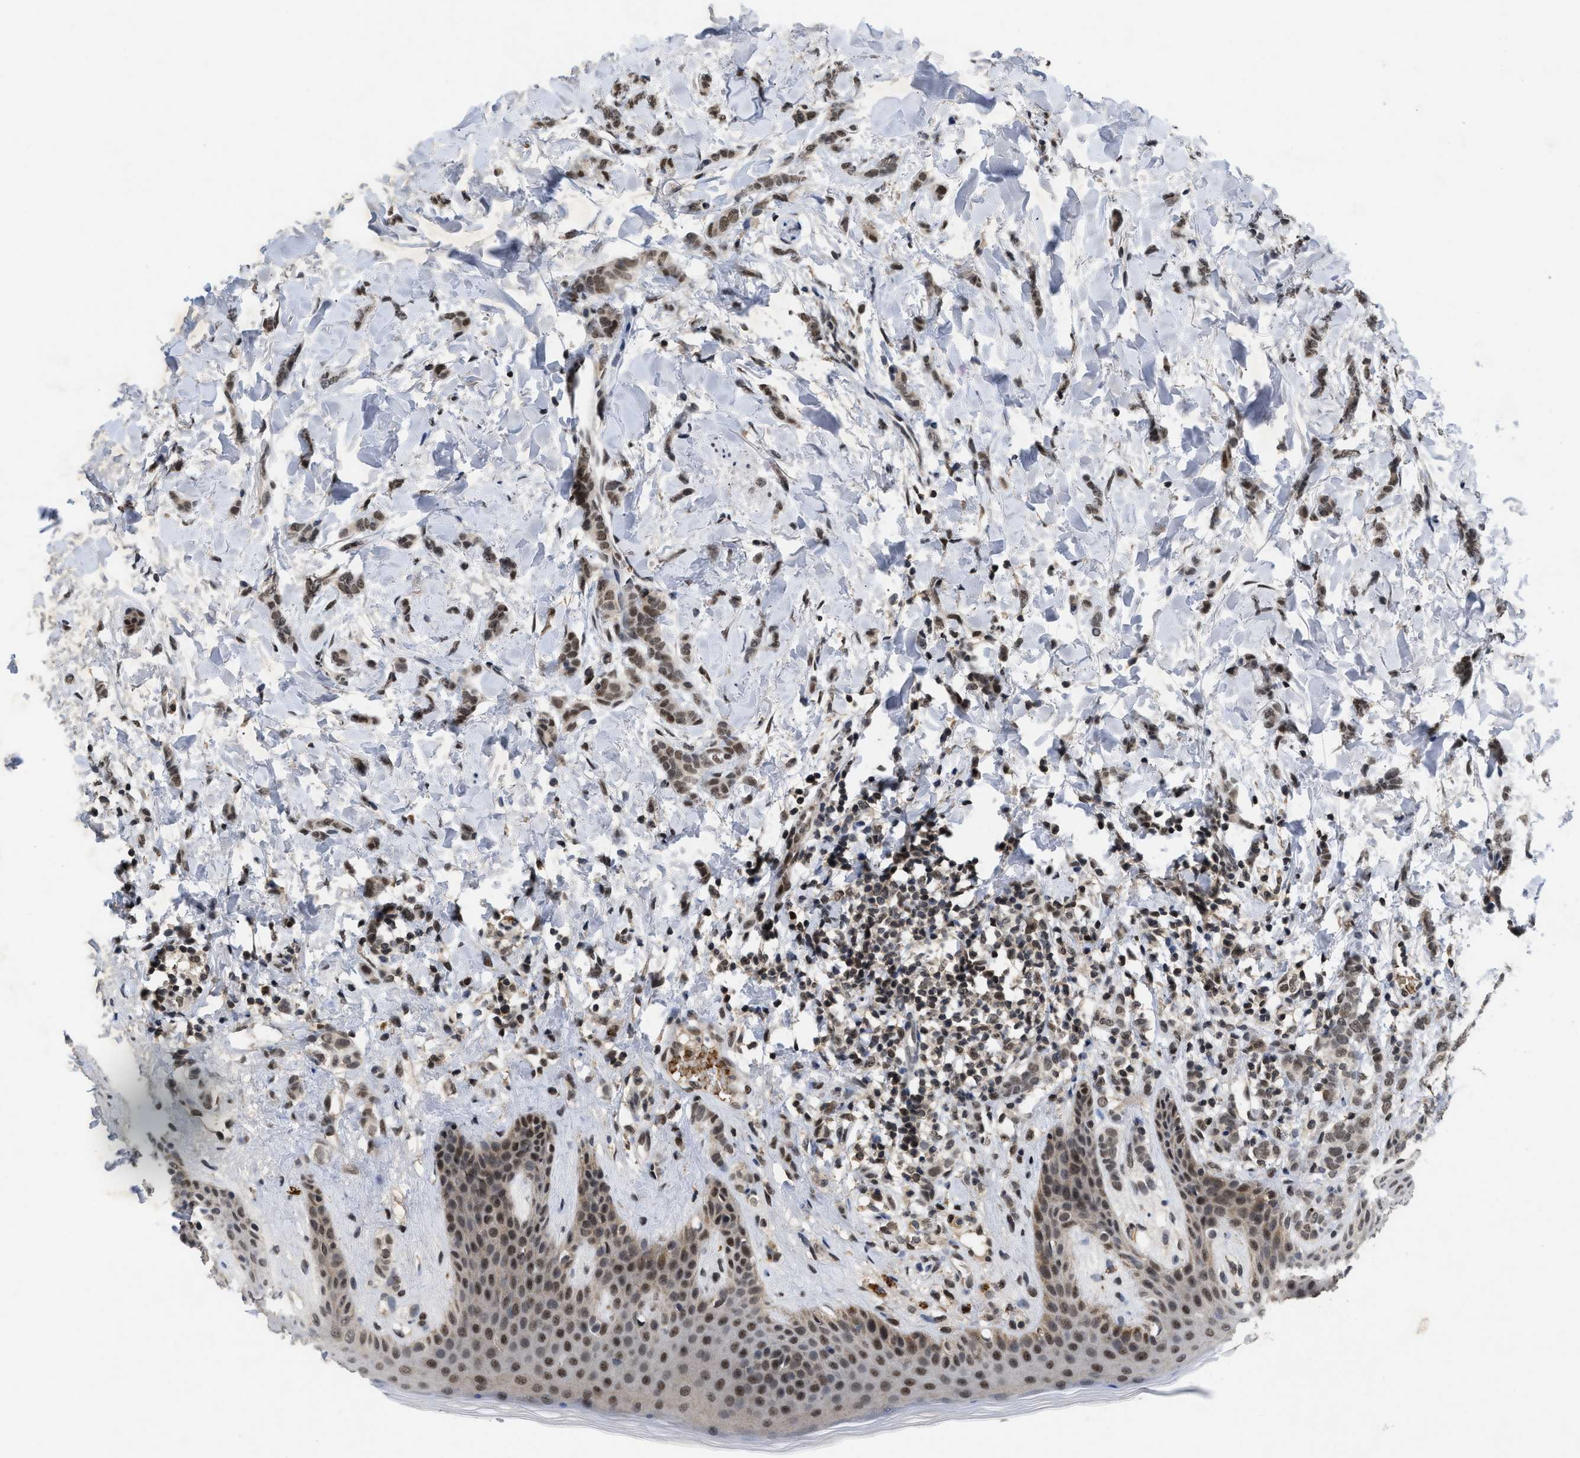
{"staining": {"intensity": "weak", "quantity": ">75%", "location": "nuclear"}, "tissue": "breast cancer", "cell_type": "Tumor cells", "image_type": "cancer", "snomed": [{"axis": "morphology", "description": "Lobular carcinoma"}, {"axis": "topography", "description": "Skin"}, {"axis": "topography", "description": "Breast"}], "caption": "The micrograph shows staining of breast cancer, revealing weak nuclear protein positivity (brown color) within tumor cells. The staining was performed using DAB to visualize the protein expression in brown, while the nuclei were stained in blue with hematoxylin (Magnification: 20x).", "gene": "ZNF346", "patient": {"sex": "female", "age": 46}}